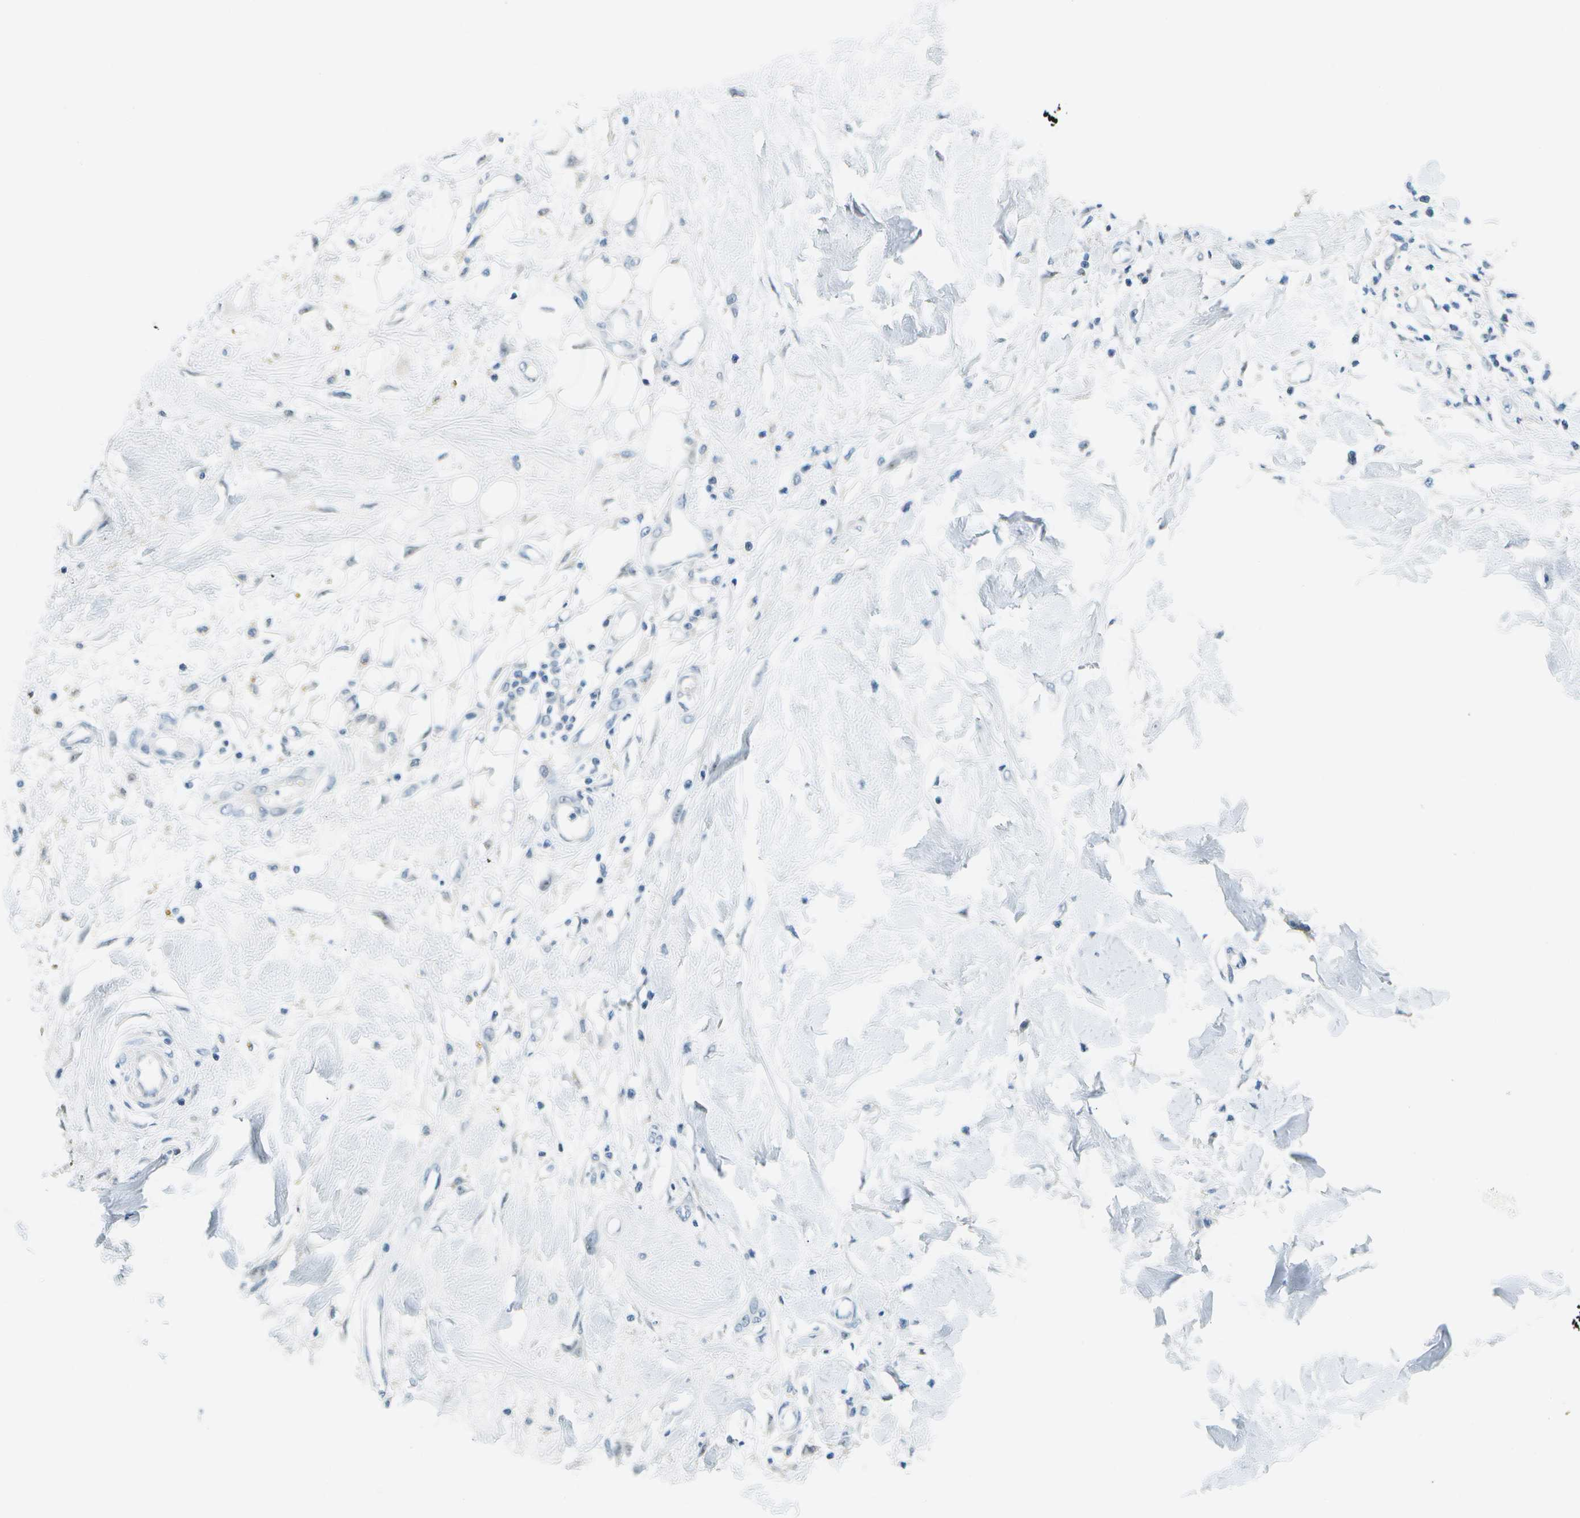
{"staining": {"intensity": "negative", "quantity": "none", "location": "none"}, "tissue": "adipose tissue", "cell_type": "Adipocytes", "image_type": "normal", "snomed": [{"axis": "morphology", "description": "Normal tissue, NOS"}, {"axis": "morphology", "description": "Squamous cell carcinoma, NOS"}, {"axis": "topography", "description": "Skin"}, {"axis": "topography", "description": "Peripheral nerve tissue"}], "caption": "There is no significant staining in adipocytes of adipose tissue. The staining was performed using DAB (3,3'-diaminobenzidine) to visualize the protein expression in brown, while the nuclei were stained in blue with hematoxylin (Magnification: 20x).", "gene": "PITHD1", "patient": {"sex": "male", "age": 83}}